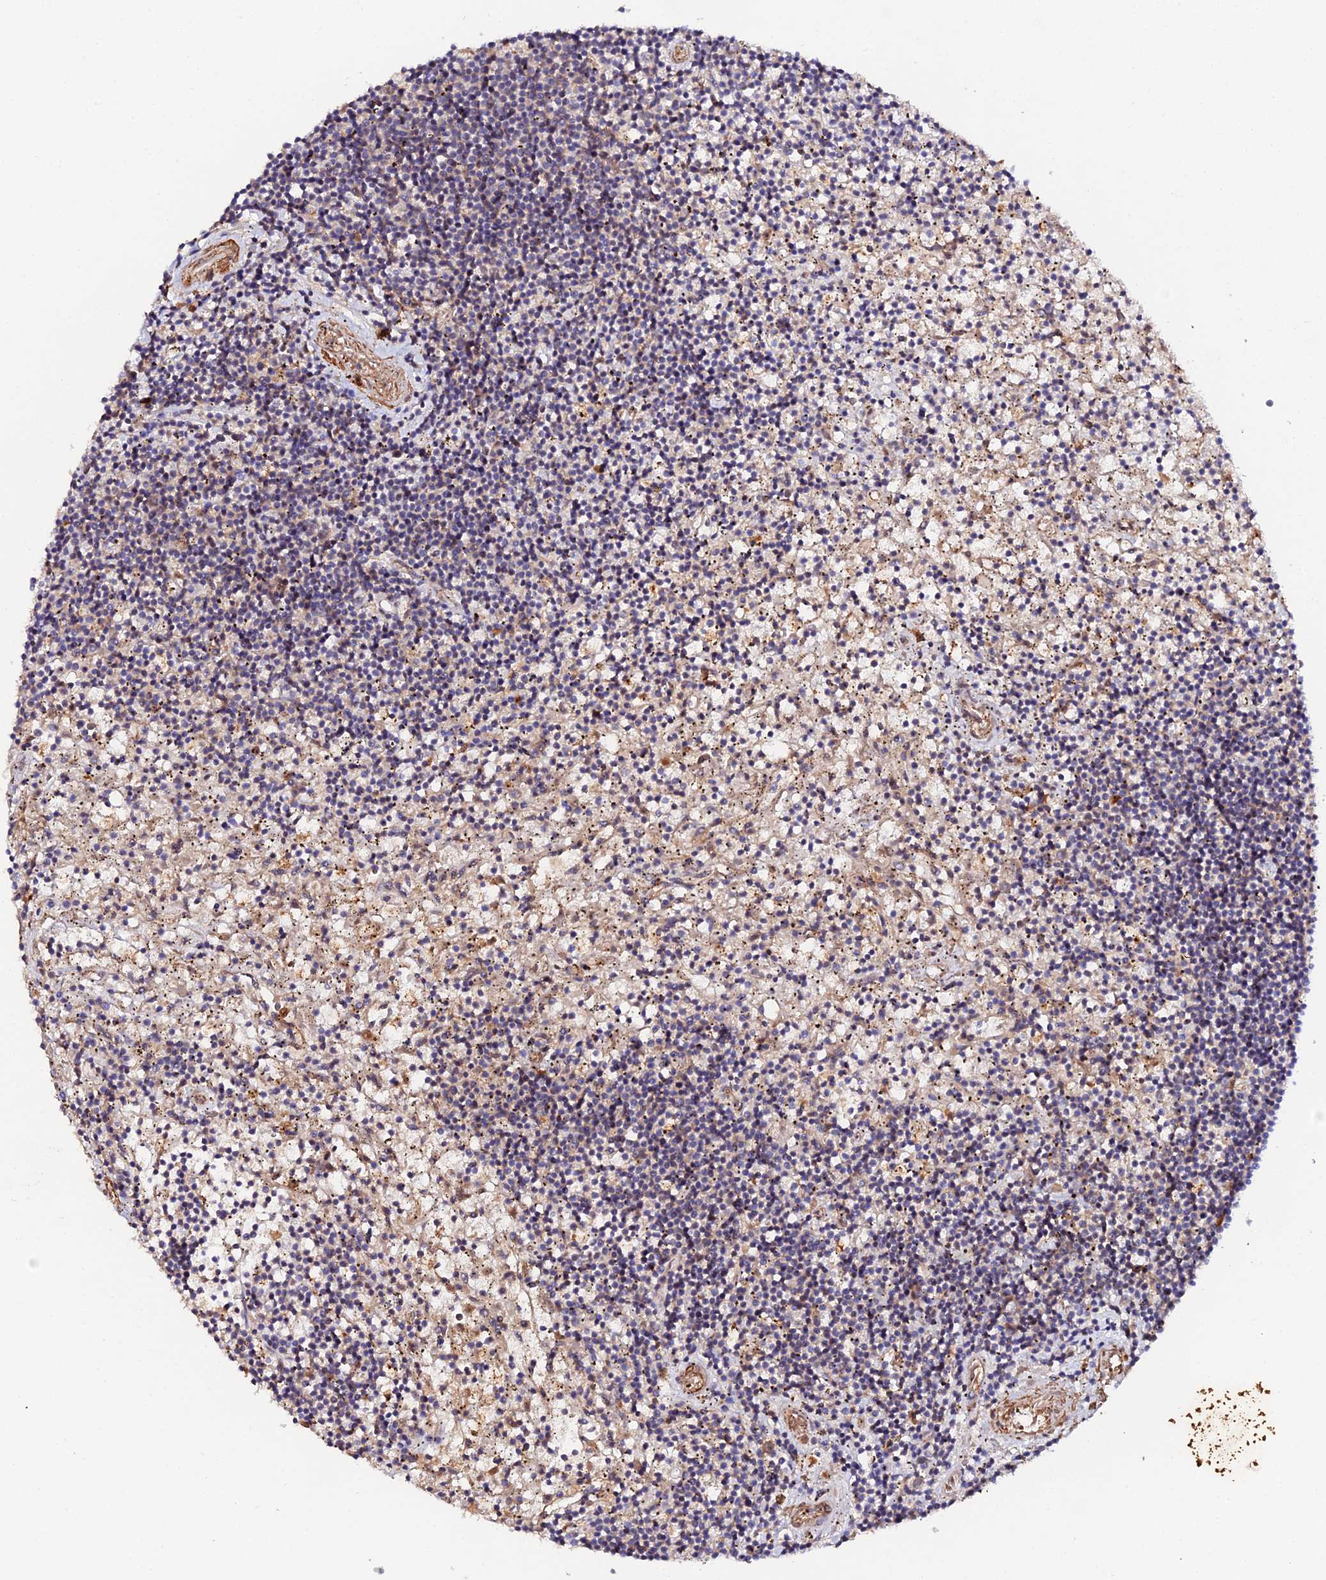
{"staining": {"intensity": "weak", "quantity": "<25%", "location": "cytoplasmic/membranous"}, "tissue": "lymphoma", "cell_type": "Tumor cells", "image_type": "cancer", "snomed": [{"axis": "morphology", "description": "Malignant lymphoma, non-Hodgkin's type, Low grade"}, {"axis": "topography", "description": "Spleen"}], "caption": "Micrograph shows no protein staining in tumor cells of lymphoma tissue. (DAB (3,3'-diaminobenzidine) immunohistochemistry (IHC), high magnification).", "gene": "TRIM26", "patient": {"sex": "male", "age": 76}}